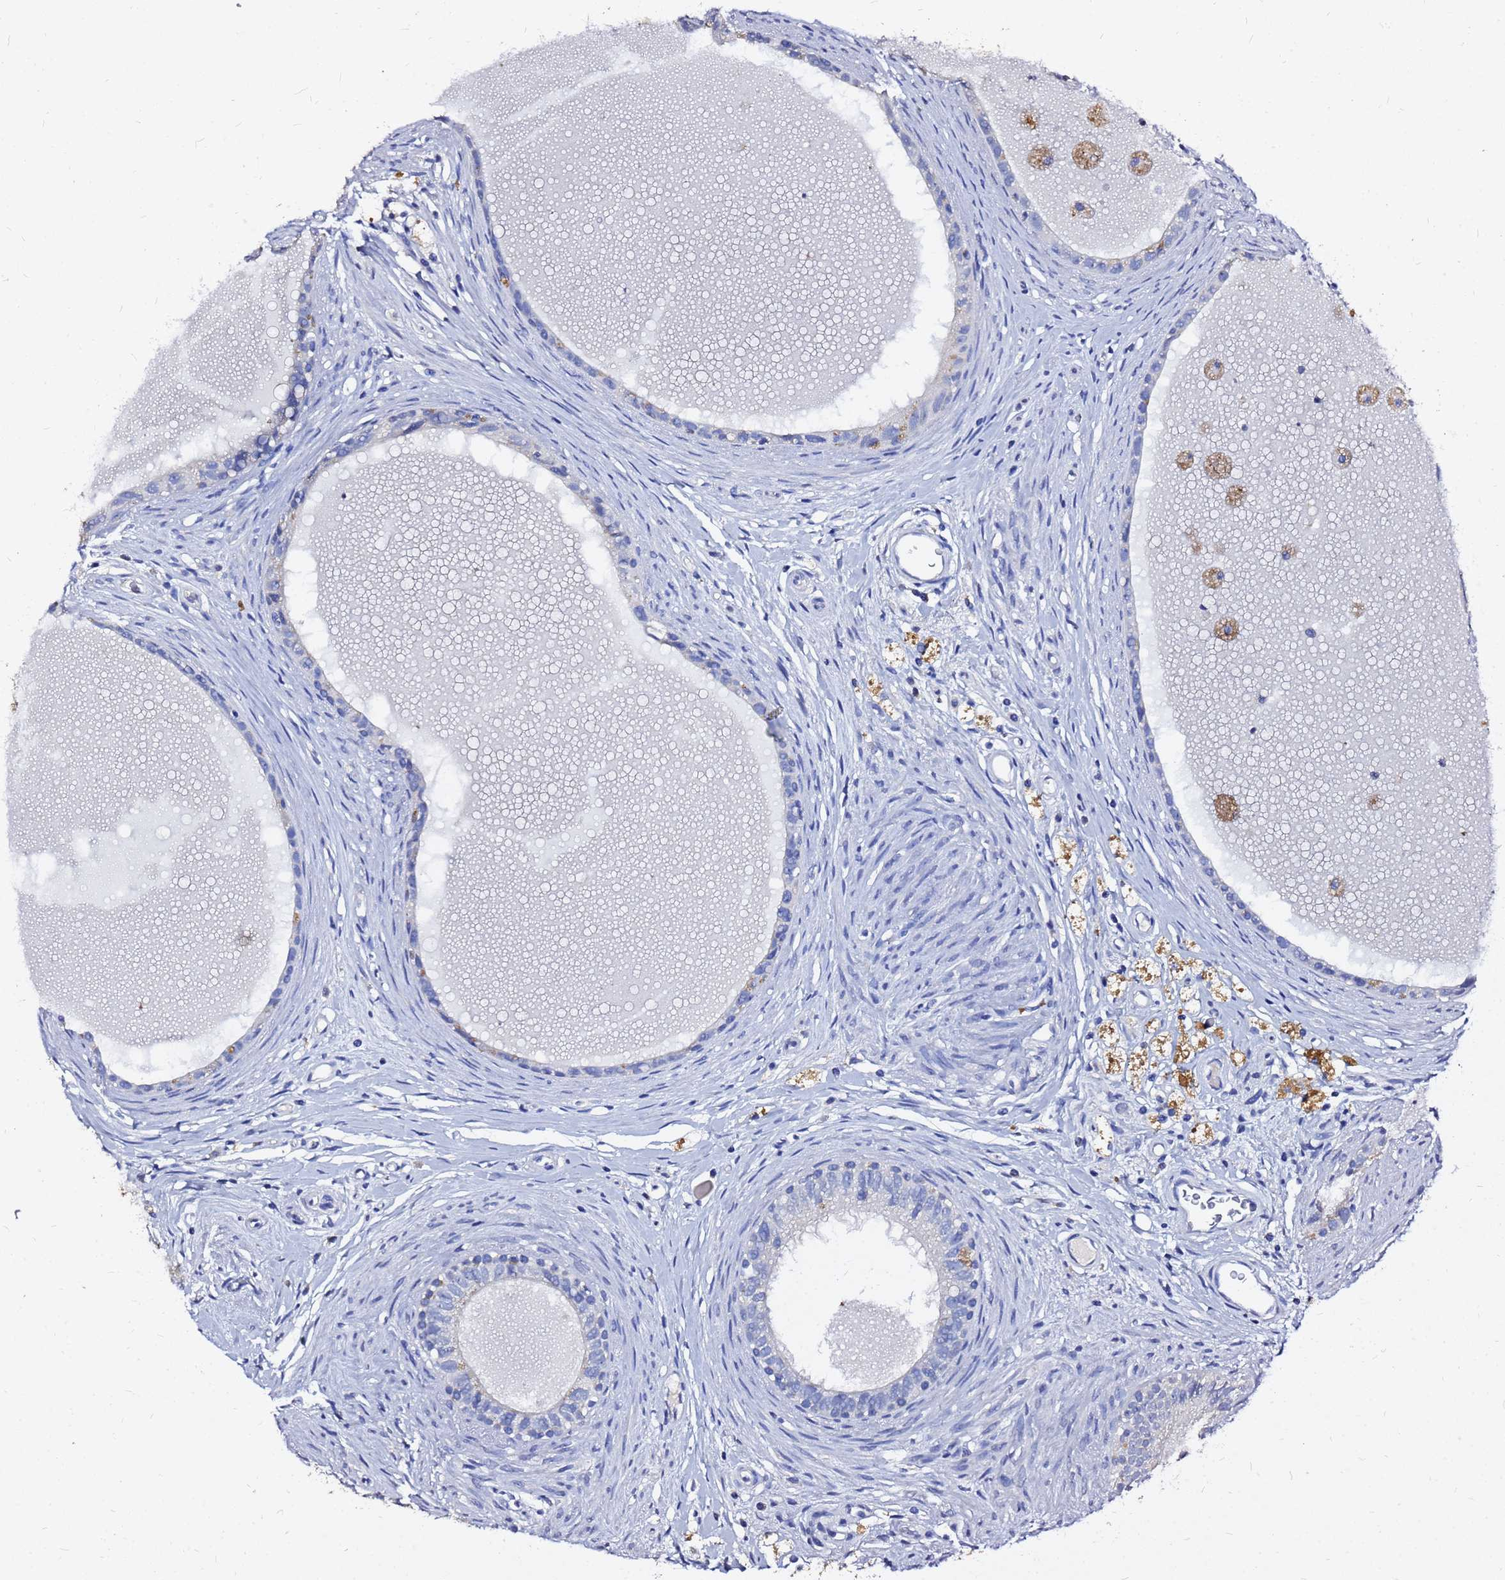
{"staining": {"intensity": "negative", "quantity": "none", "location": "none"}, "tissue": "epididymis", "cell_type": "Glandular cells", "image_type": "normal", "snomed": [{"axis": "morphology", "description": "Normal tissue, NOS"}, {"axis": "topography", "description": "Epididymis"}], "caption": "Immunohistochemistry of unremarkable human epididymis shows no staining in glandular cells.", "gene": "FAM183A", "patient": {"sex": "male", "age": 80}}